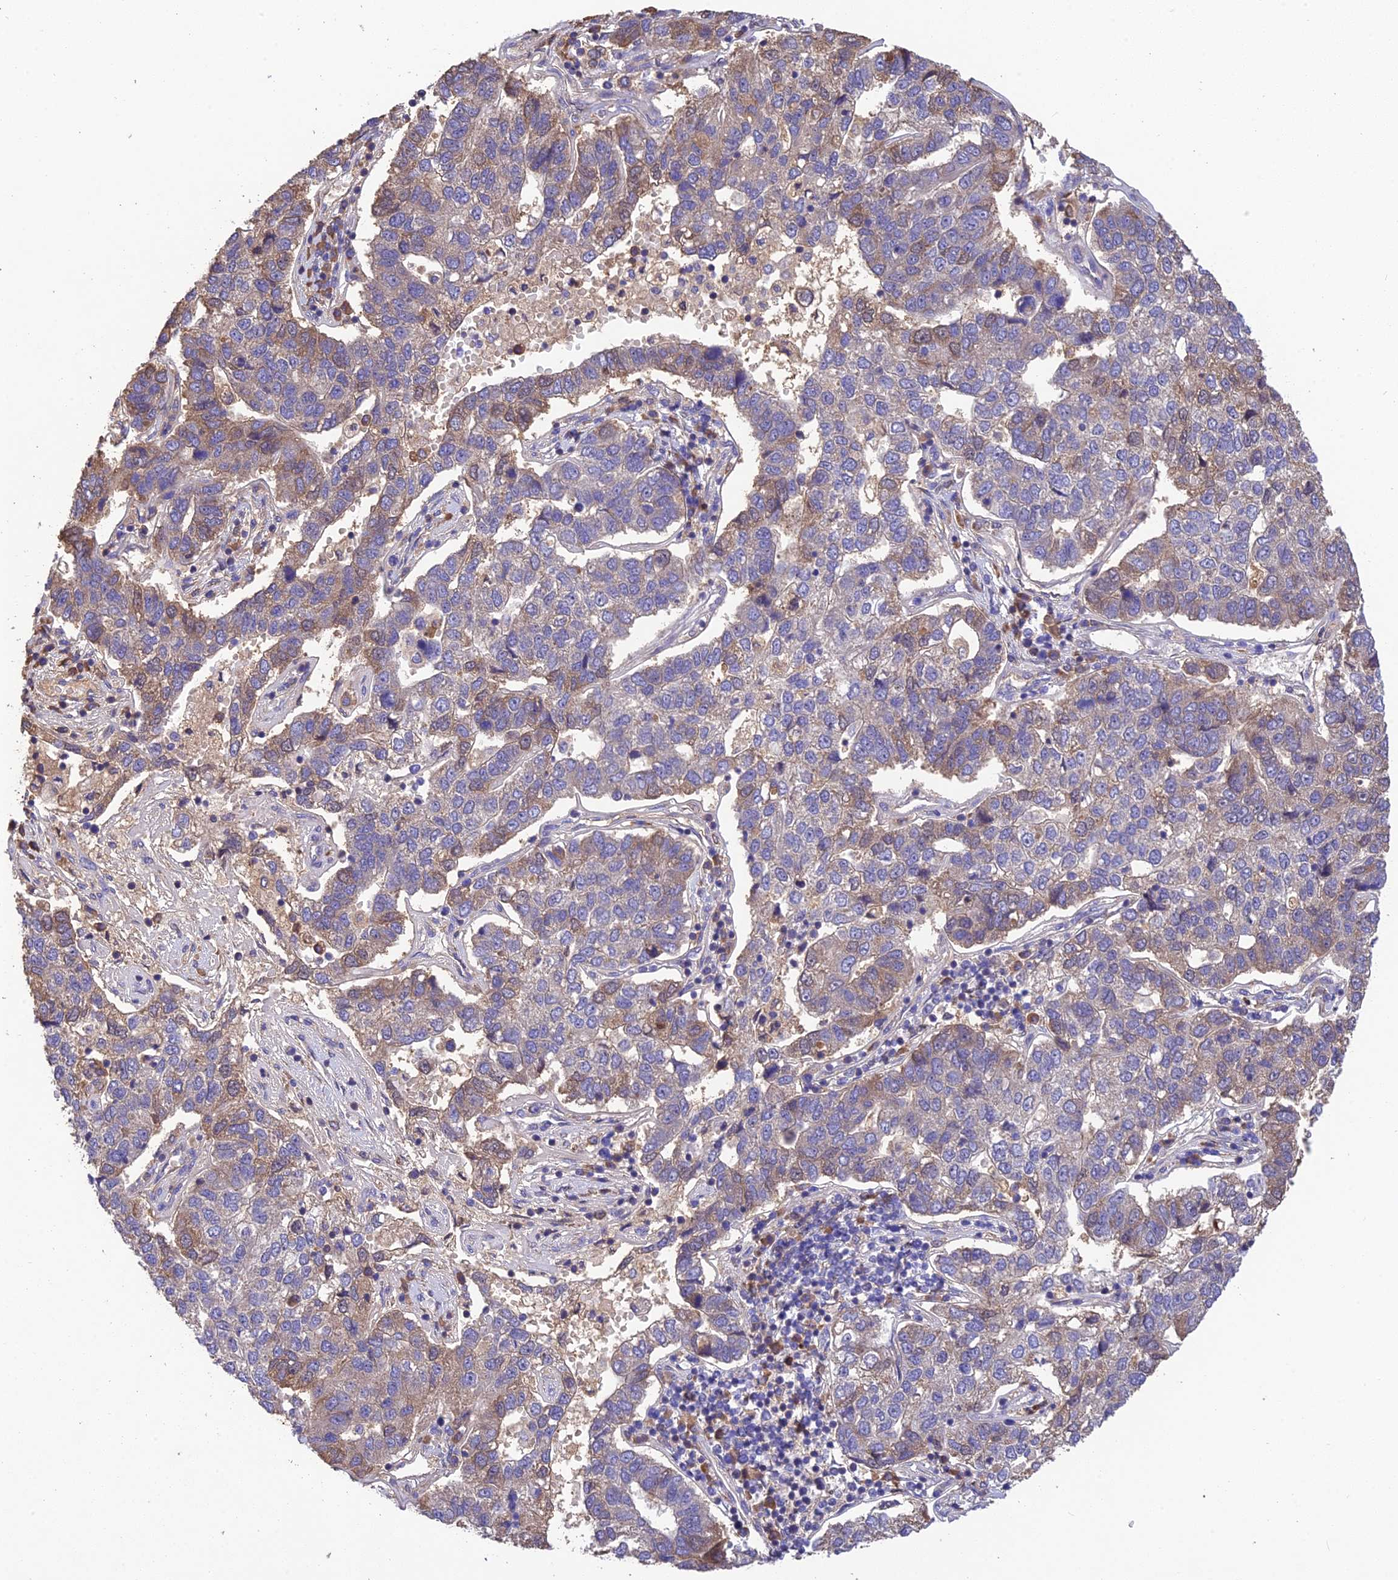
{"staining": {"intensity": "weak", "quantity": "<25%", "location": "cytoplasmic/membranous"}, "tissue": "pancreatic cancer", "cell_type": "Tumor cells", "image_type": "cancer", "snomed": [{"axis": "morphology", "description": "Adenocarcinoma, NOS"}, {"axis": "topography", "description": "Pancreas"}], "caption": "The micrograph exhibits no significant positivity in tumor cells of adenocarcinoma (pancreatic). (DAB (3,3'-diaminobenzidine) immunohistochemistry with hematoxylin counter stain).", "gene": "DENND5B", "patient": {"sex": "female", "age": 61}}